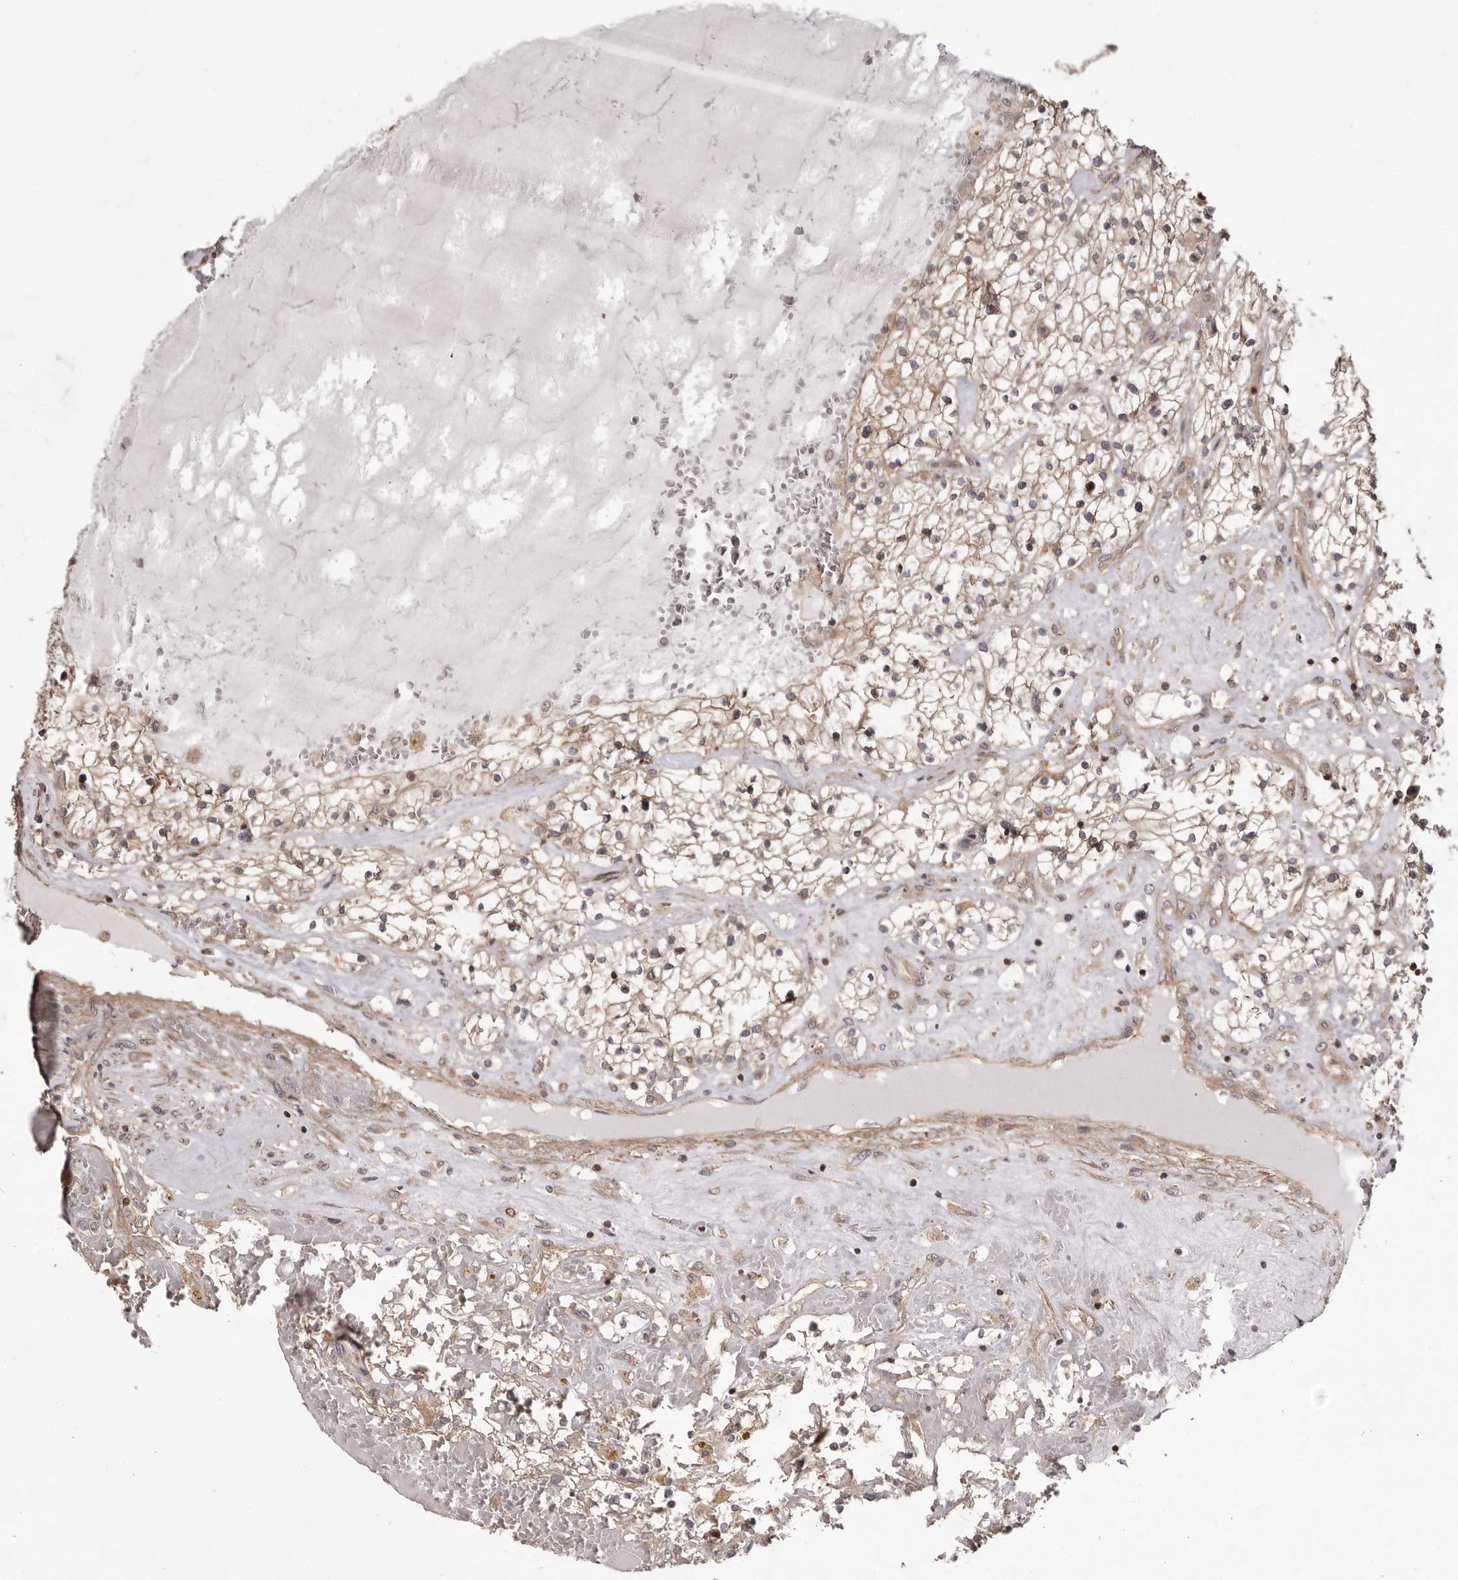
{"staining": {"intensity": "weak", "quantity": "25%-75%", "location": "cytoplasmic/membranous"}, "tissue": "renal cancer", "cell_type": "Tumor cells", "image_type": "cancer", "snomed": [{"axis": "morphology", "description": "Normal tissue, NOS"}, {"axis": "morphology", "description": "Adenocarcinoma, NOS"}, {"axis": "topography", "description": "Kidney"}], "caption": "Renal cancer (adenocarcinoma) was stained to show a protein in brown. There is low levels of weak cytoplasmic/membranous staining in approximately 25%-75% of tumor cells.", "gene": "NFKBIA", "patient": {"sex": "male", "age": 68}}